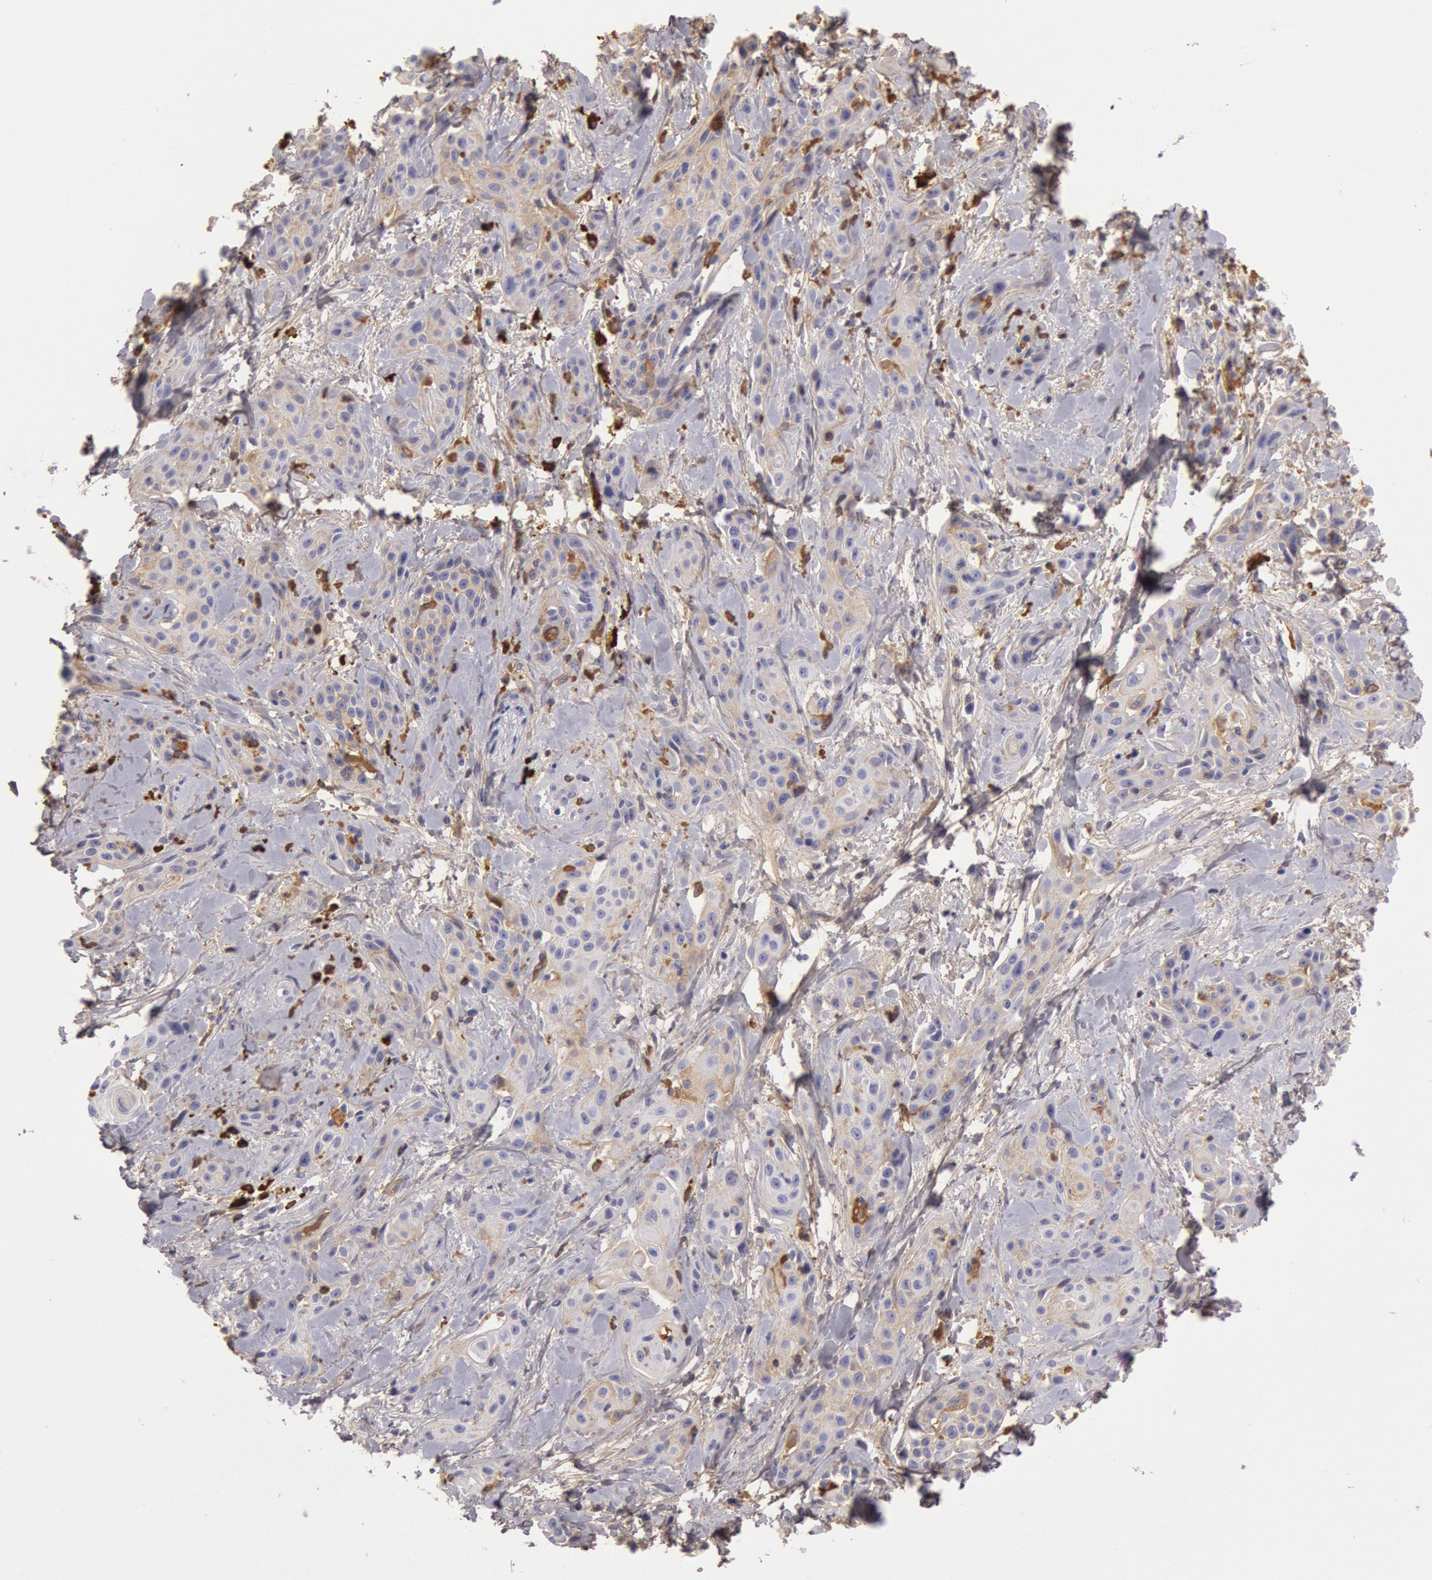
{"staining": {"intensity": "weak", "quantity": "<25%", "location": "cytoplasmic/membranous"}, "tissue": "skin cancer", "cell_type": "Tumor cells", "image_type": "cancer", "snomed": [{"axis": "morphology", "description": "Squamous cell carcinoma, NOS"}, {"axis": "topography", "description": "Skin"}, {"axis": "topography", "description": "Anal"}], "caption": "Tumor cells are negative for protein expression in human skin squamous cell carcinoma. (DAB immunohistochemistry visualized using brightfield microscopy, high magnification).", "gene": "IGHG1", "patient": {"sex": "male", "age": 64}}